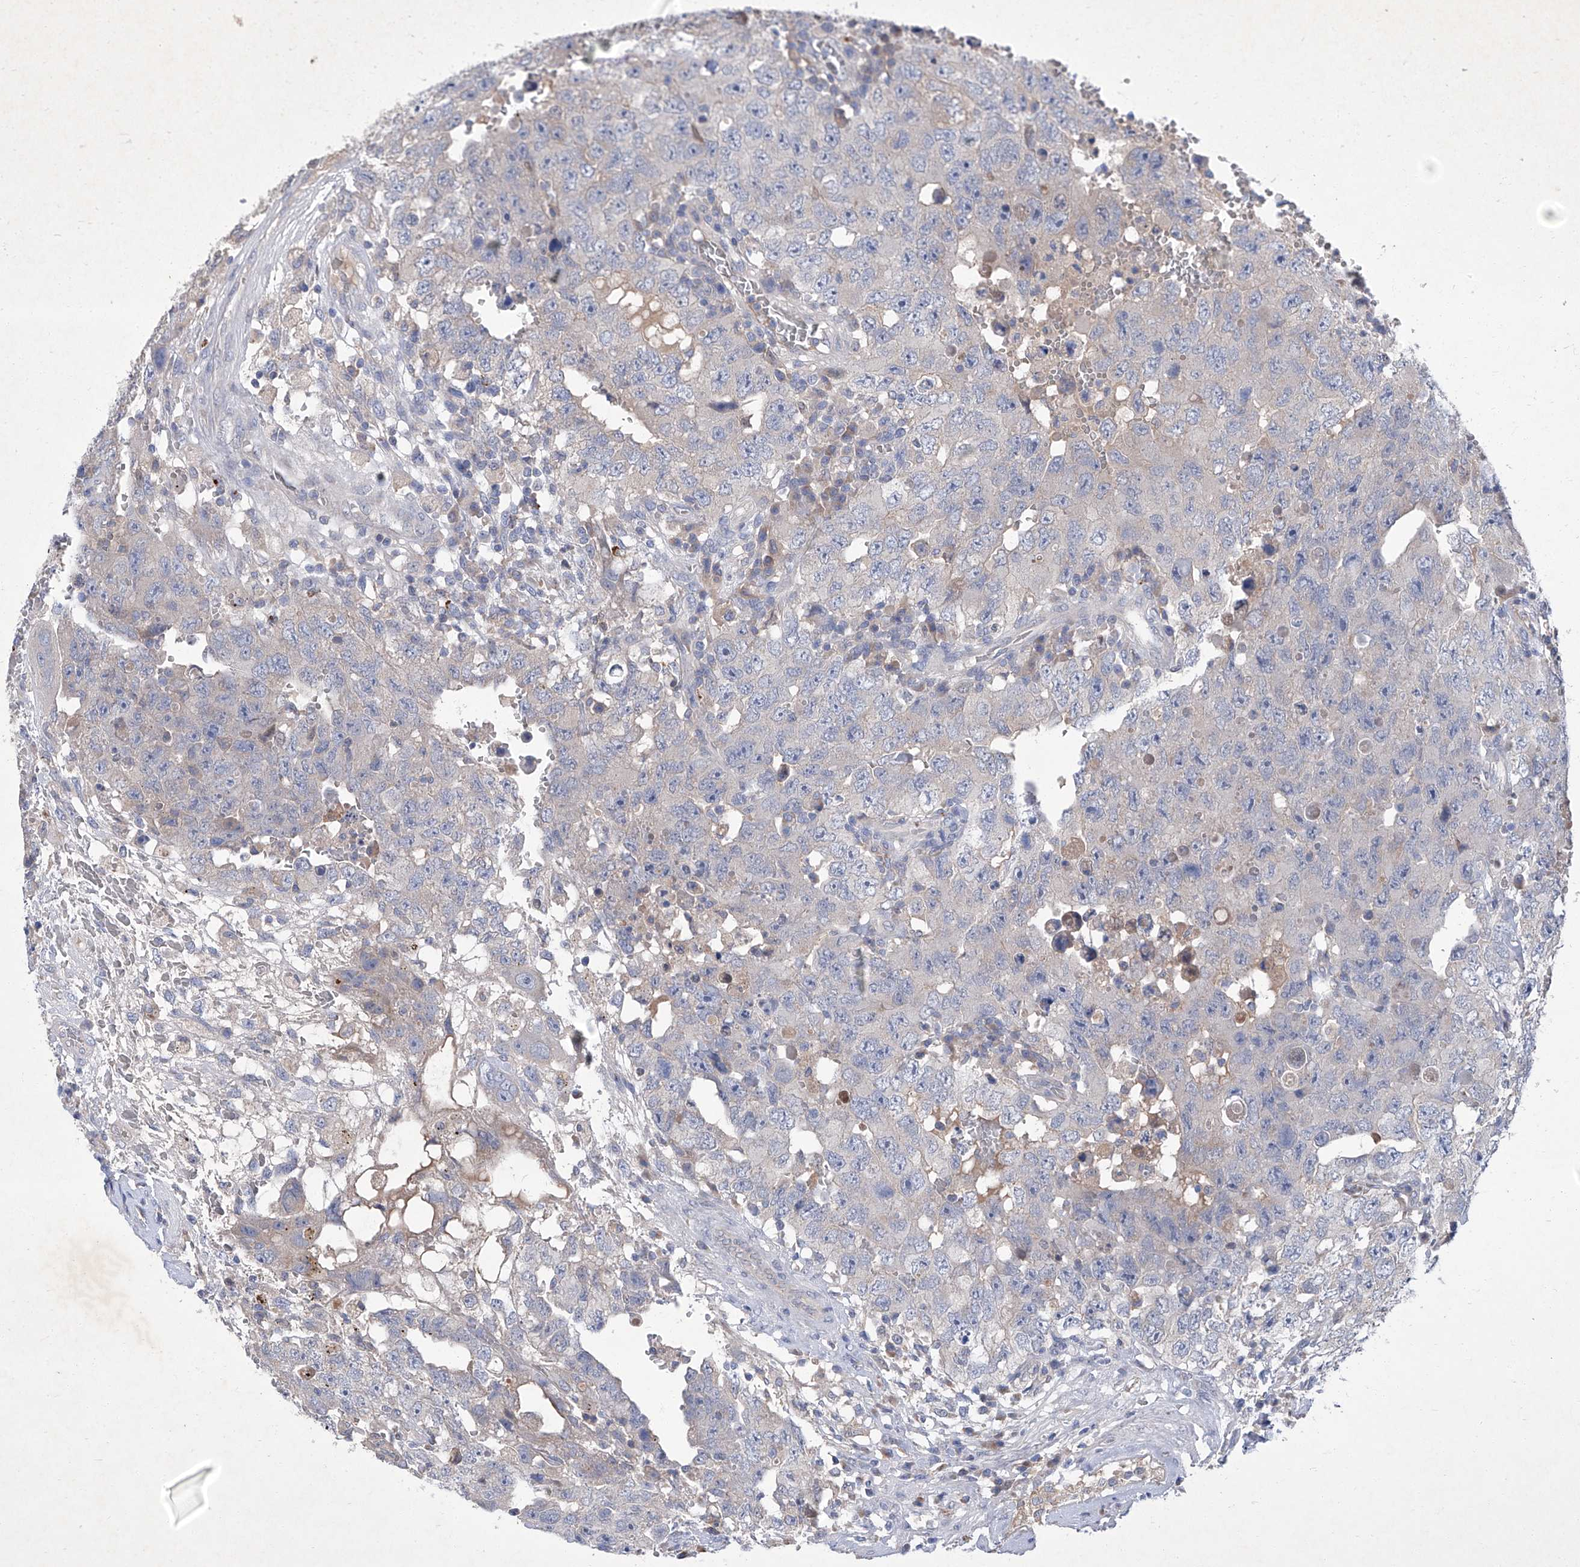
{"staining": {"intensity": "negative", "quantity": "none", "location": "none"}, "tissue": "testis cancer", "cell_type": "Tumor cells", "image_type": "cancer", "snomed": [{"axis": "morphology", "description": "Carcinoma, Embryonal, NOS"}, {"axis": "topography", "description": "Testis"}], "caption": "A high-resolution histopathology image shows immunohistochemistry (IHC) staining of testis cancer, which displays no significant expression in tumor cells. (DAB (3,3'-diaminobenzidine) immunohistochemistry visualized using brightfield microscopy, high magnification).", "gene": "SBK2", "patient": {"sex": "male", "age": 26}}